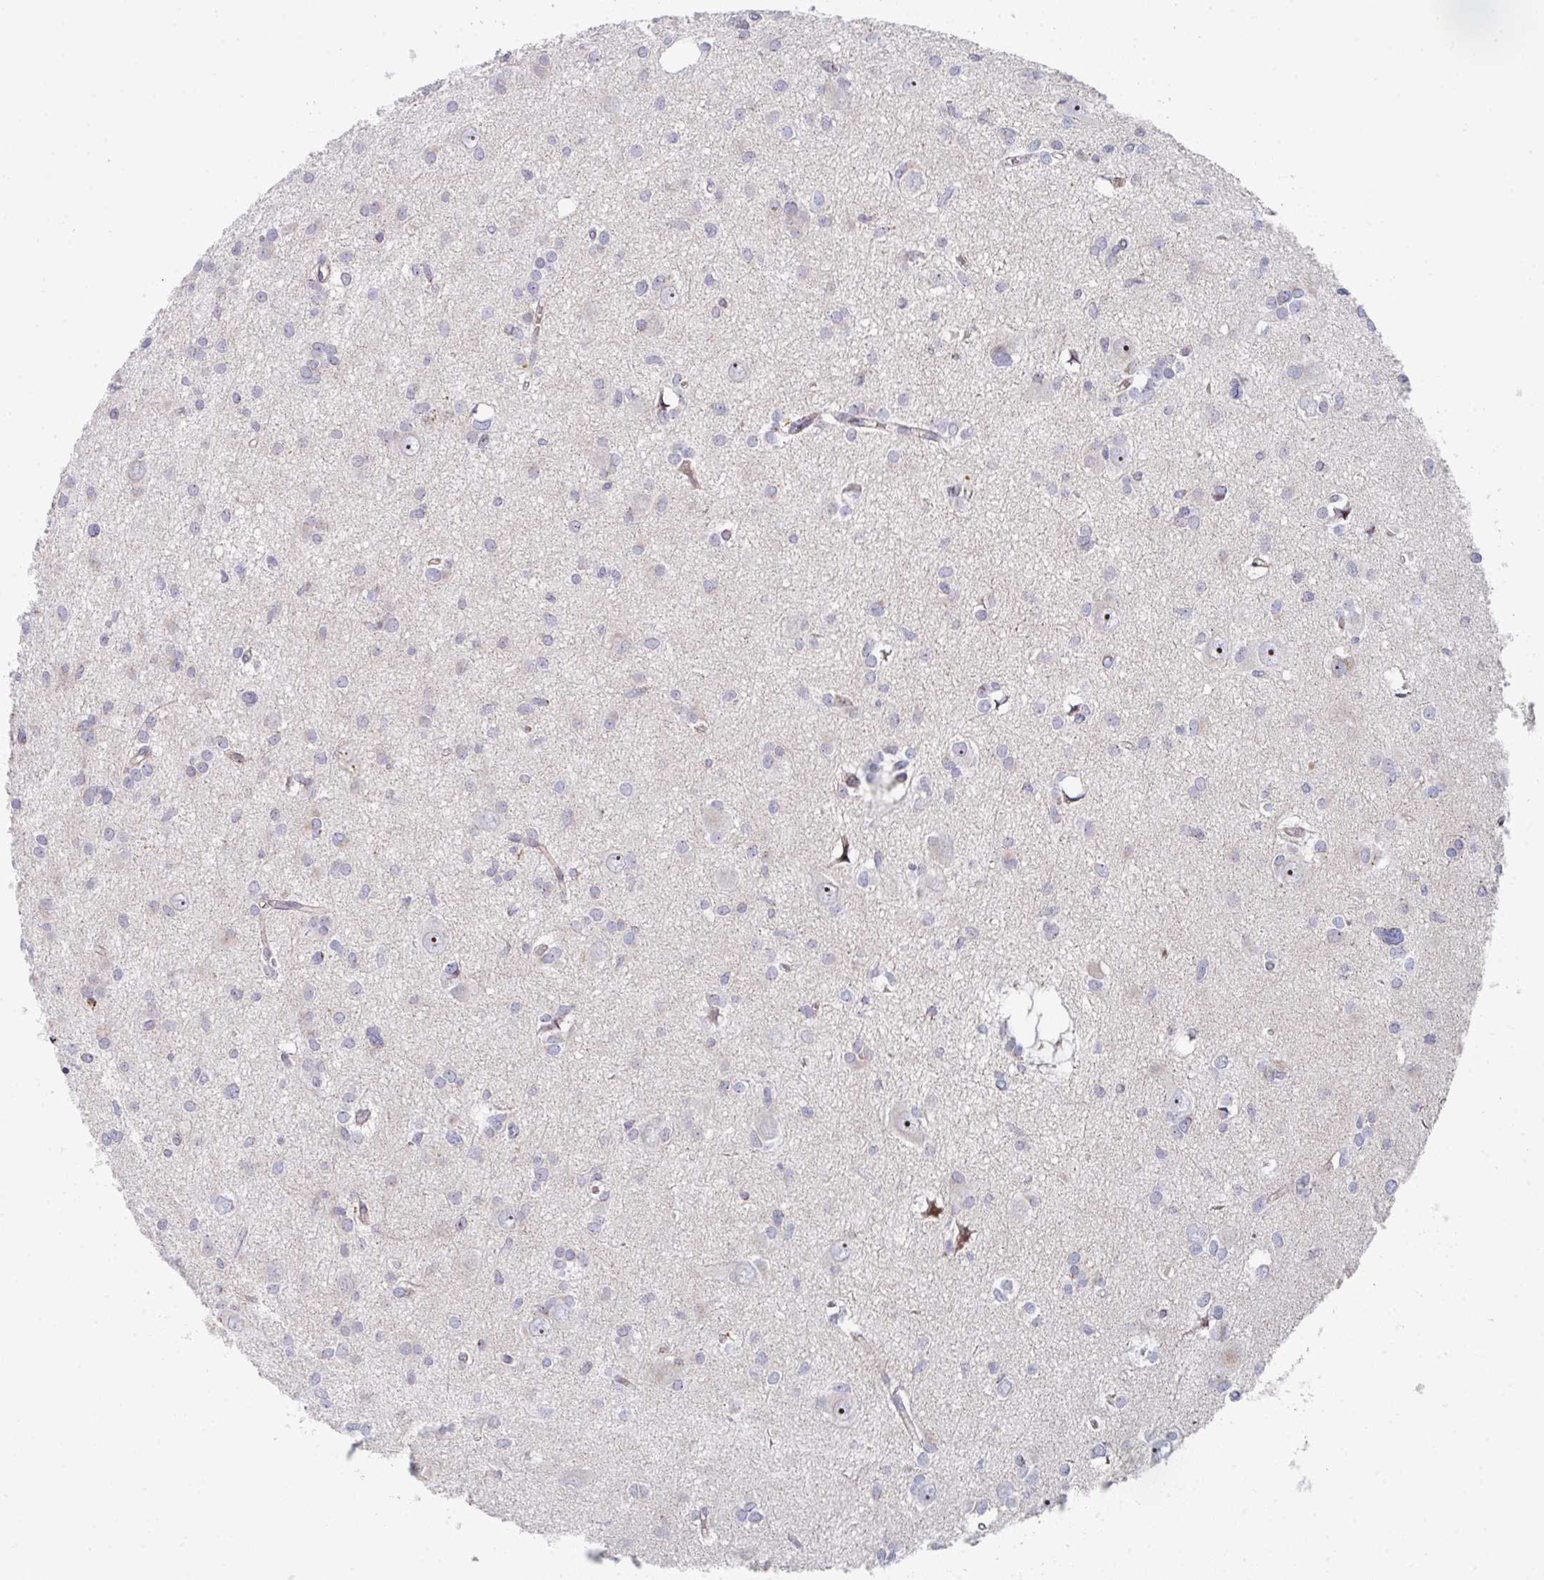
{"staining": {"intensity": "negative", "quantity": "none", "location": "none"}, "tissue": "glioma", "cell_type": "Tumor cells", "image_type": "cancer", "snomed": [{"axis": "morphology", "description": "Glioma, malignant, High grade"}, {"axis": "topography", "description": "Brain"}], "caption": "High-grade glioma (malignant) was stained to show a protein in brown. There is no significant staining in tumor cells.", "gene": "ZNF644", "patient": {"sex": "male", "age": 23}}